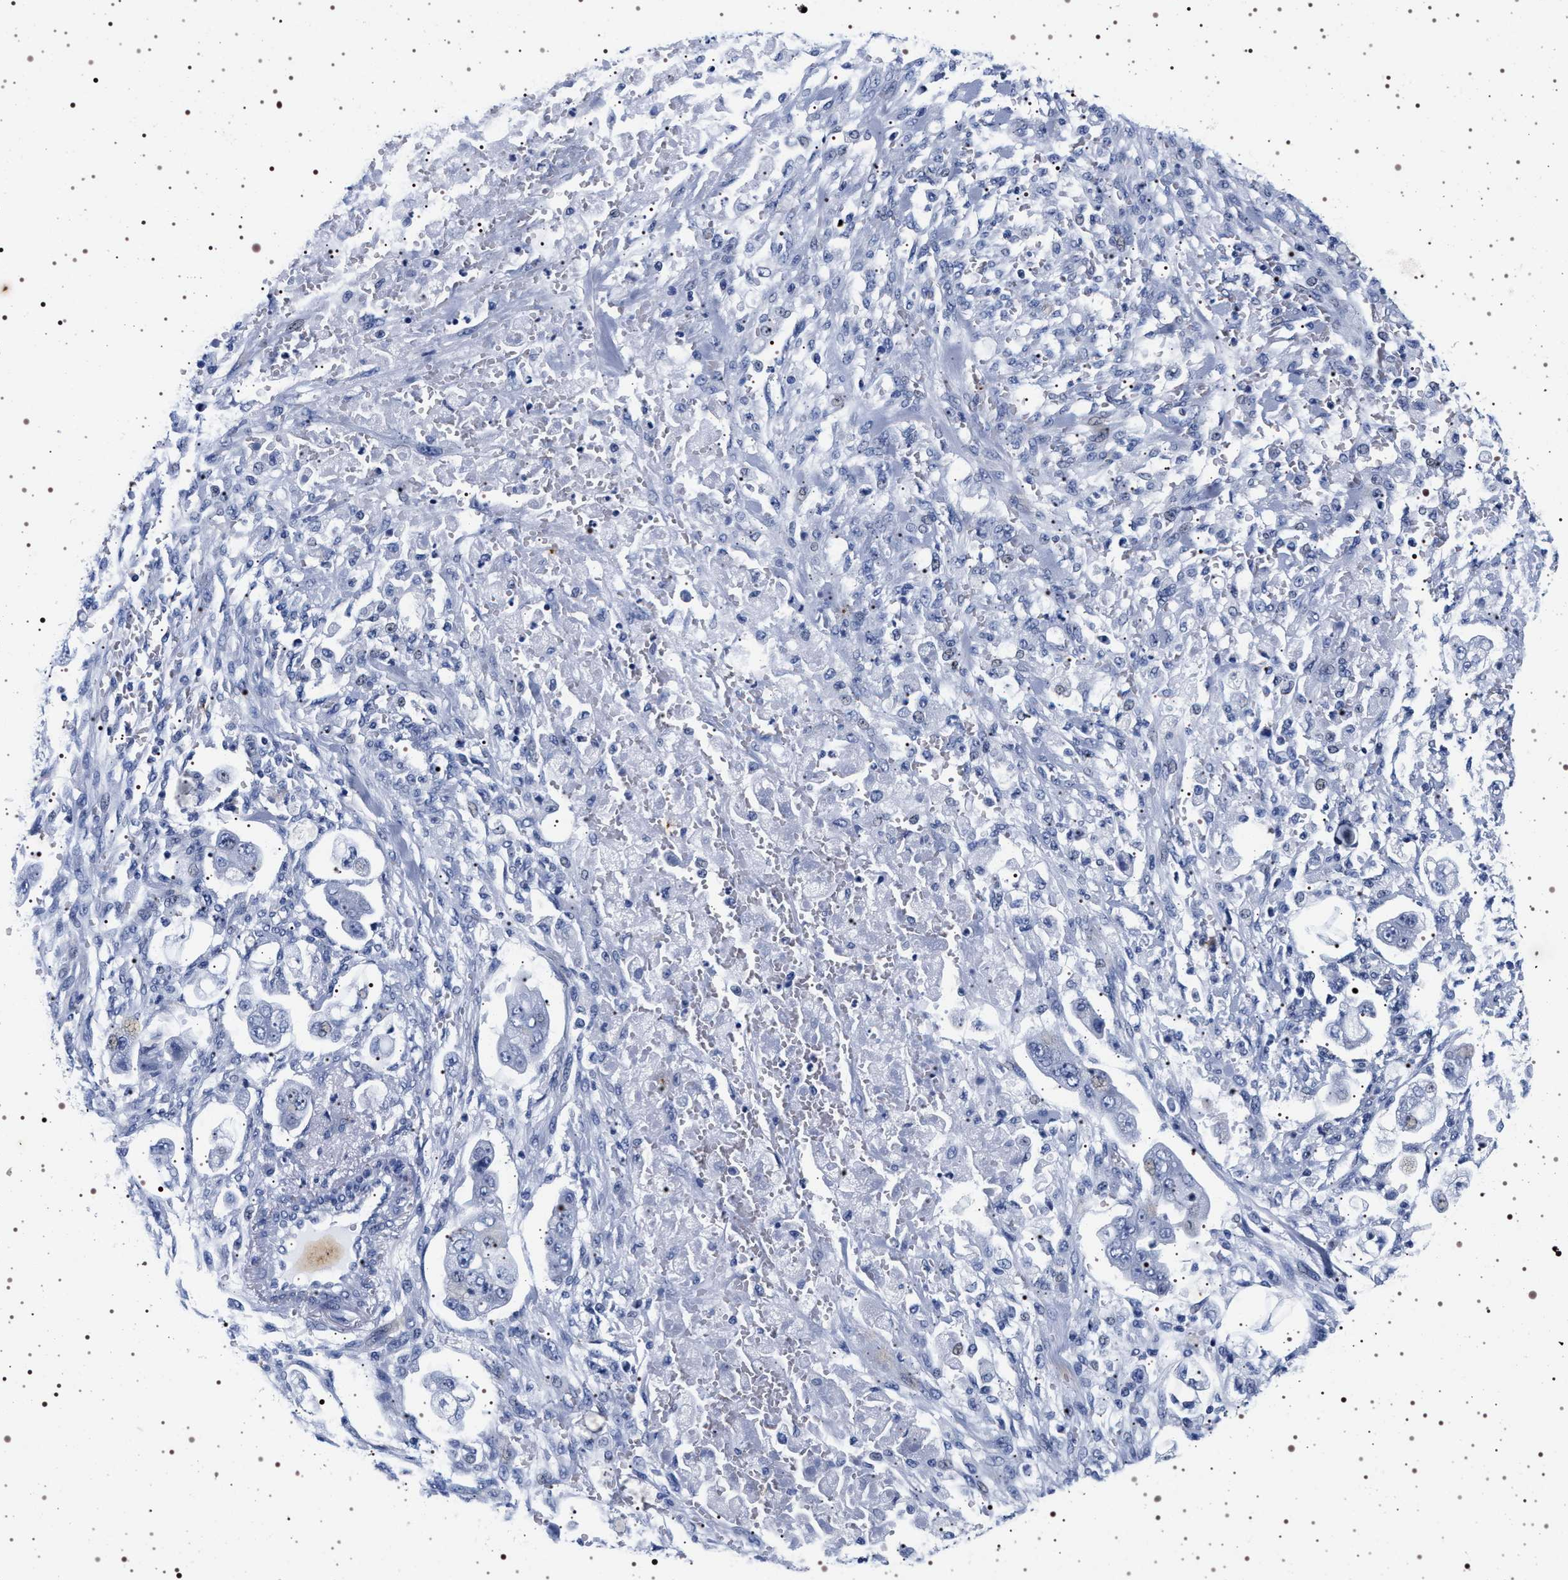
{"staining": {"intensity": "negative", "quantity": "none", "location": "none"}, "tissue": "stomach cancer", "cell_type": "Tumor cells", "image_type": "cancer", "snomed": [{"axis": "morphology", "description": "Adenocarcinoma, NOS"}, {"axis": "topography", "description": "Stomach"}], "caption": "Micrograph shows no protein expression in tumor cells of stomach cancer (adenocarcinoma) tissue.", "gene": "SYN1", "patient": {"sex": "male", "age": 62}}